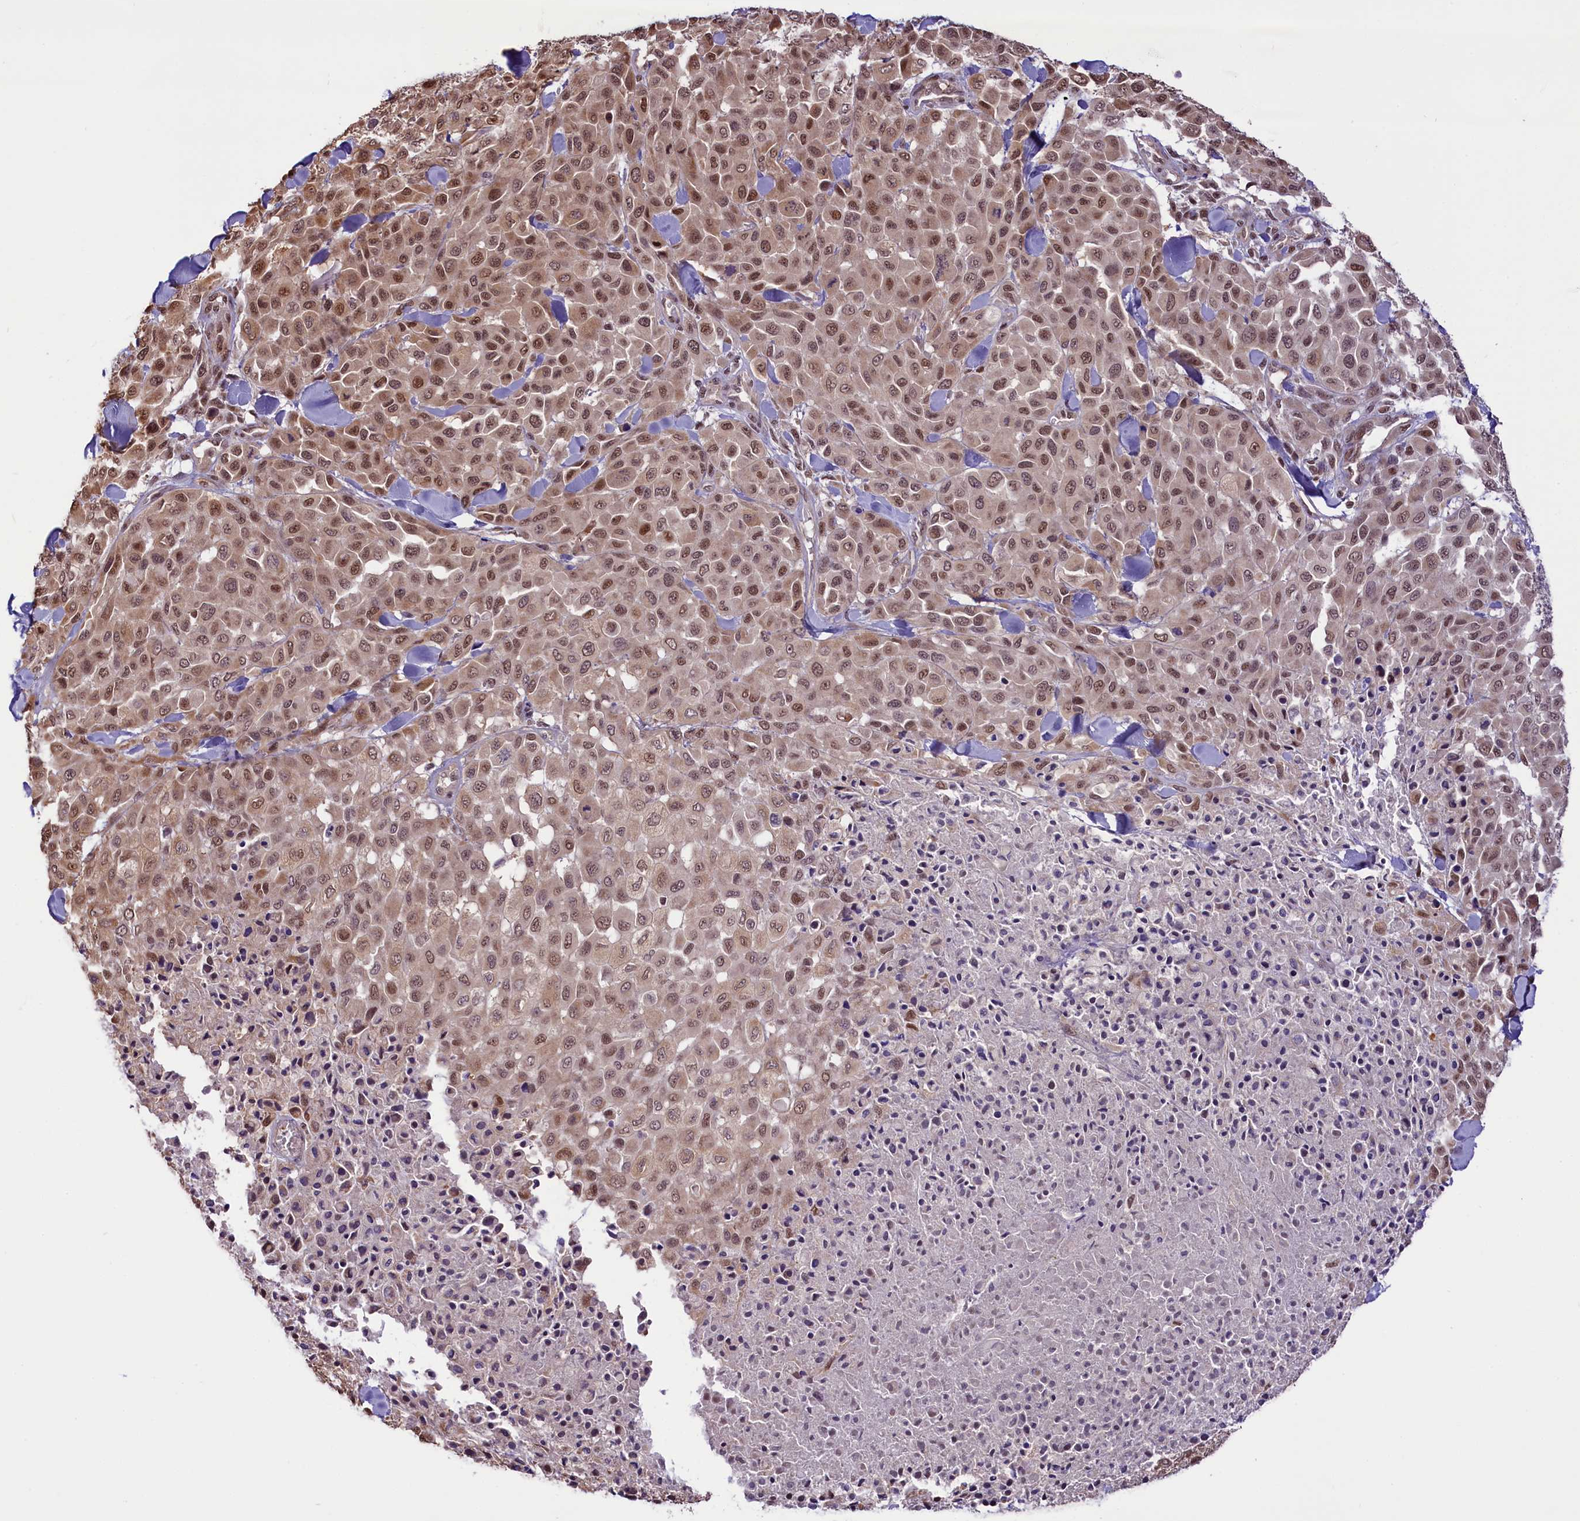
{"staining": {"intensity": "moderate", "quantity": ">75%", "location": "nuclear"}, "tissue": "melanoma", "cell_type": "Tumor cells", "image_type": "cancer", "snomed": [{"axis": "morphology", "description": "Malignant melanoma, Metastatic site"}, {"axis": "topography", "description": "Skin"}], "caption": "Tumor cells reveal medium levels of moderate nuclear expression in approximately >75% of cells in human melanoma.", "gene": "MRPL54", "patient": {"sex": "female", "age": 81}}